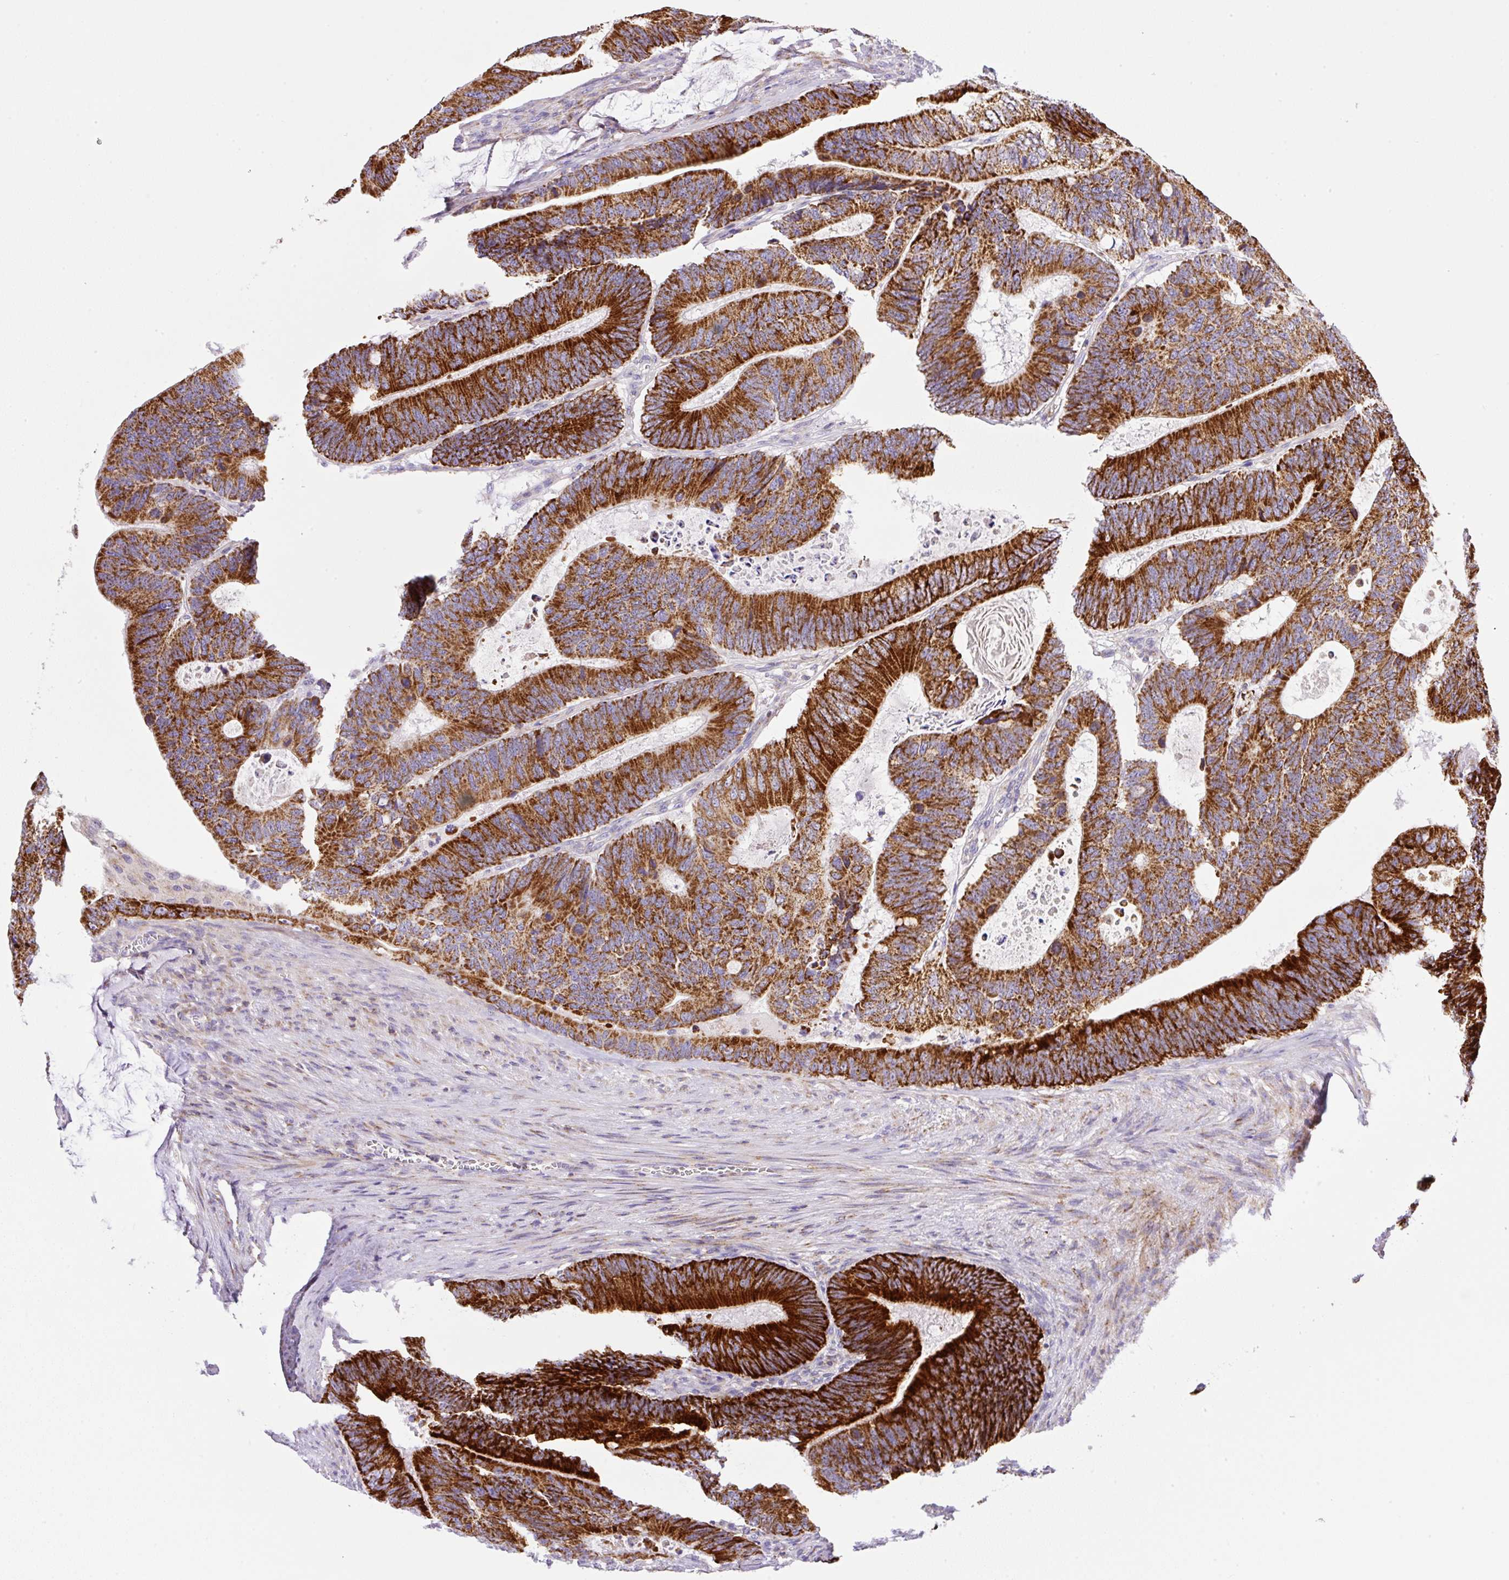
{"staining": {"intensity": "strong", "quantity": ">75%", "location": "cytoplasmic/membranous"}, "tissue": "colorectal cancer", "cell_type": "Tumor cells", "image_type": "cancer", "snomed": [{"axis": "morphology", "description": "Adenocarcinoma, NOS"}, {"axis": "topography", "description": "Colon"}], "caption": "Immunohistochemistry (IHC) image of neoplastic tissue: human colorectal cancer stained using IHC exhibits high levels of strong protein expression localized specifically in the cytoplasmic/membranous of tumor cells, appearing as a cytoplasmic/membranous brown color.", "gene": "NF1", "patient": {"sex": "male", "age": 62}}